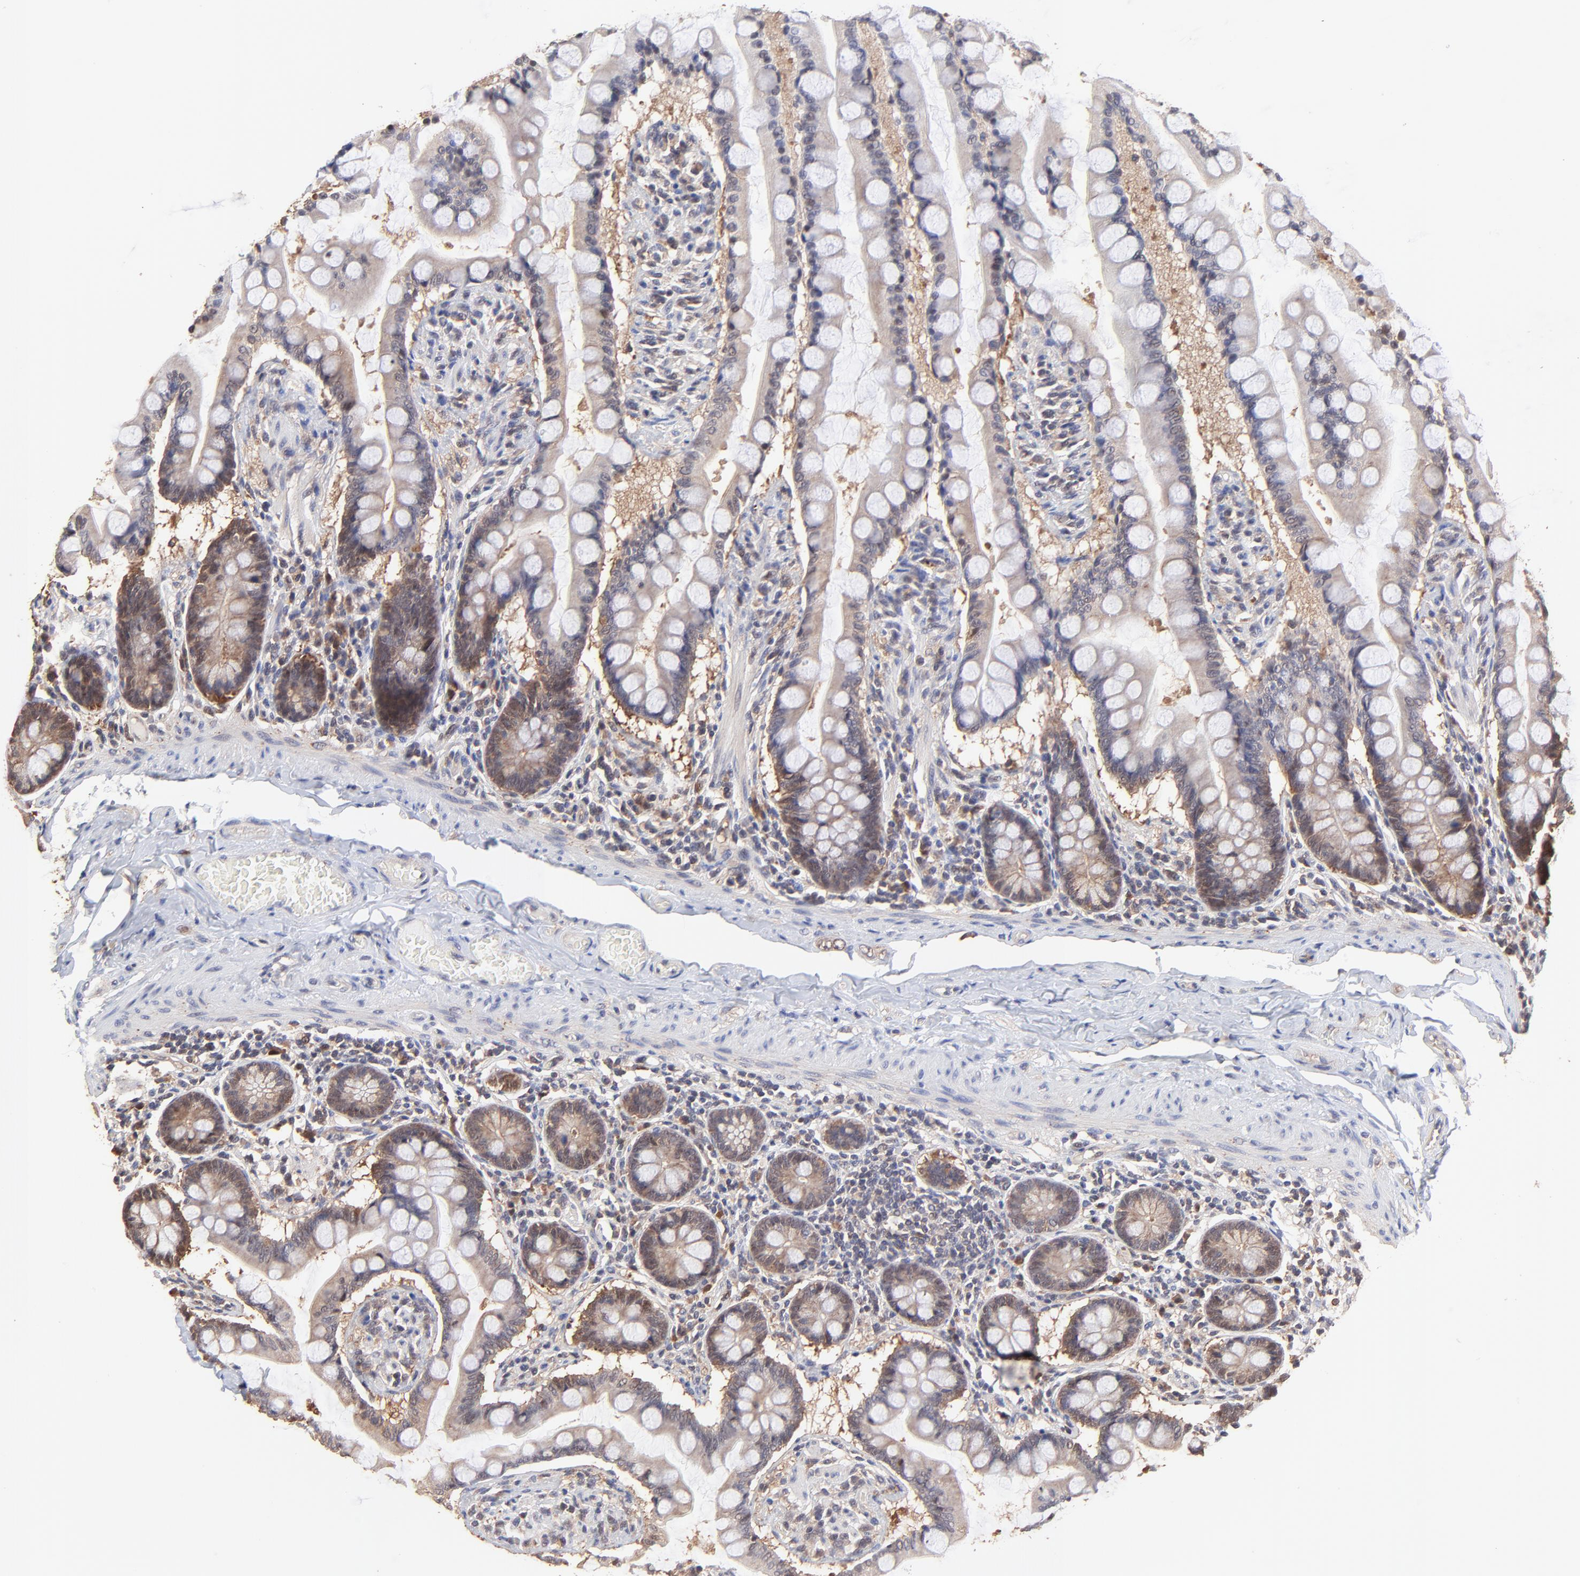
{"staining": {"intensity": "moderate", "quantity": "25%-75%", "location": "cytoplasmic/membranous"}, "tissue": "small intestine", "cell_type": "Glandular cells", "image_type": "normal", "snomed": [{"axis": "morphology", "description": "Normal tissue, NOS"}, {"axis": "topography", "description": "Small intestine"}], "caption": "An immunohistochemistry (IHC) histopathology image of normal tissue is shown. Protein staining in brown labels moderate cytoplasmic/membranous positivity in small intestine within glandular cells. The protein is shown in brown color, while the nuclei are stained blue.", "gene": "PSMA6", "patient": {"sex": "male", "age": 41}}